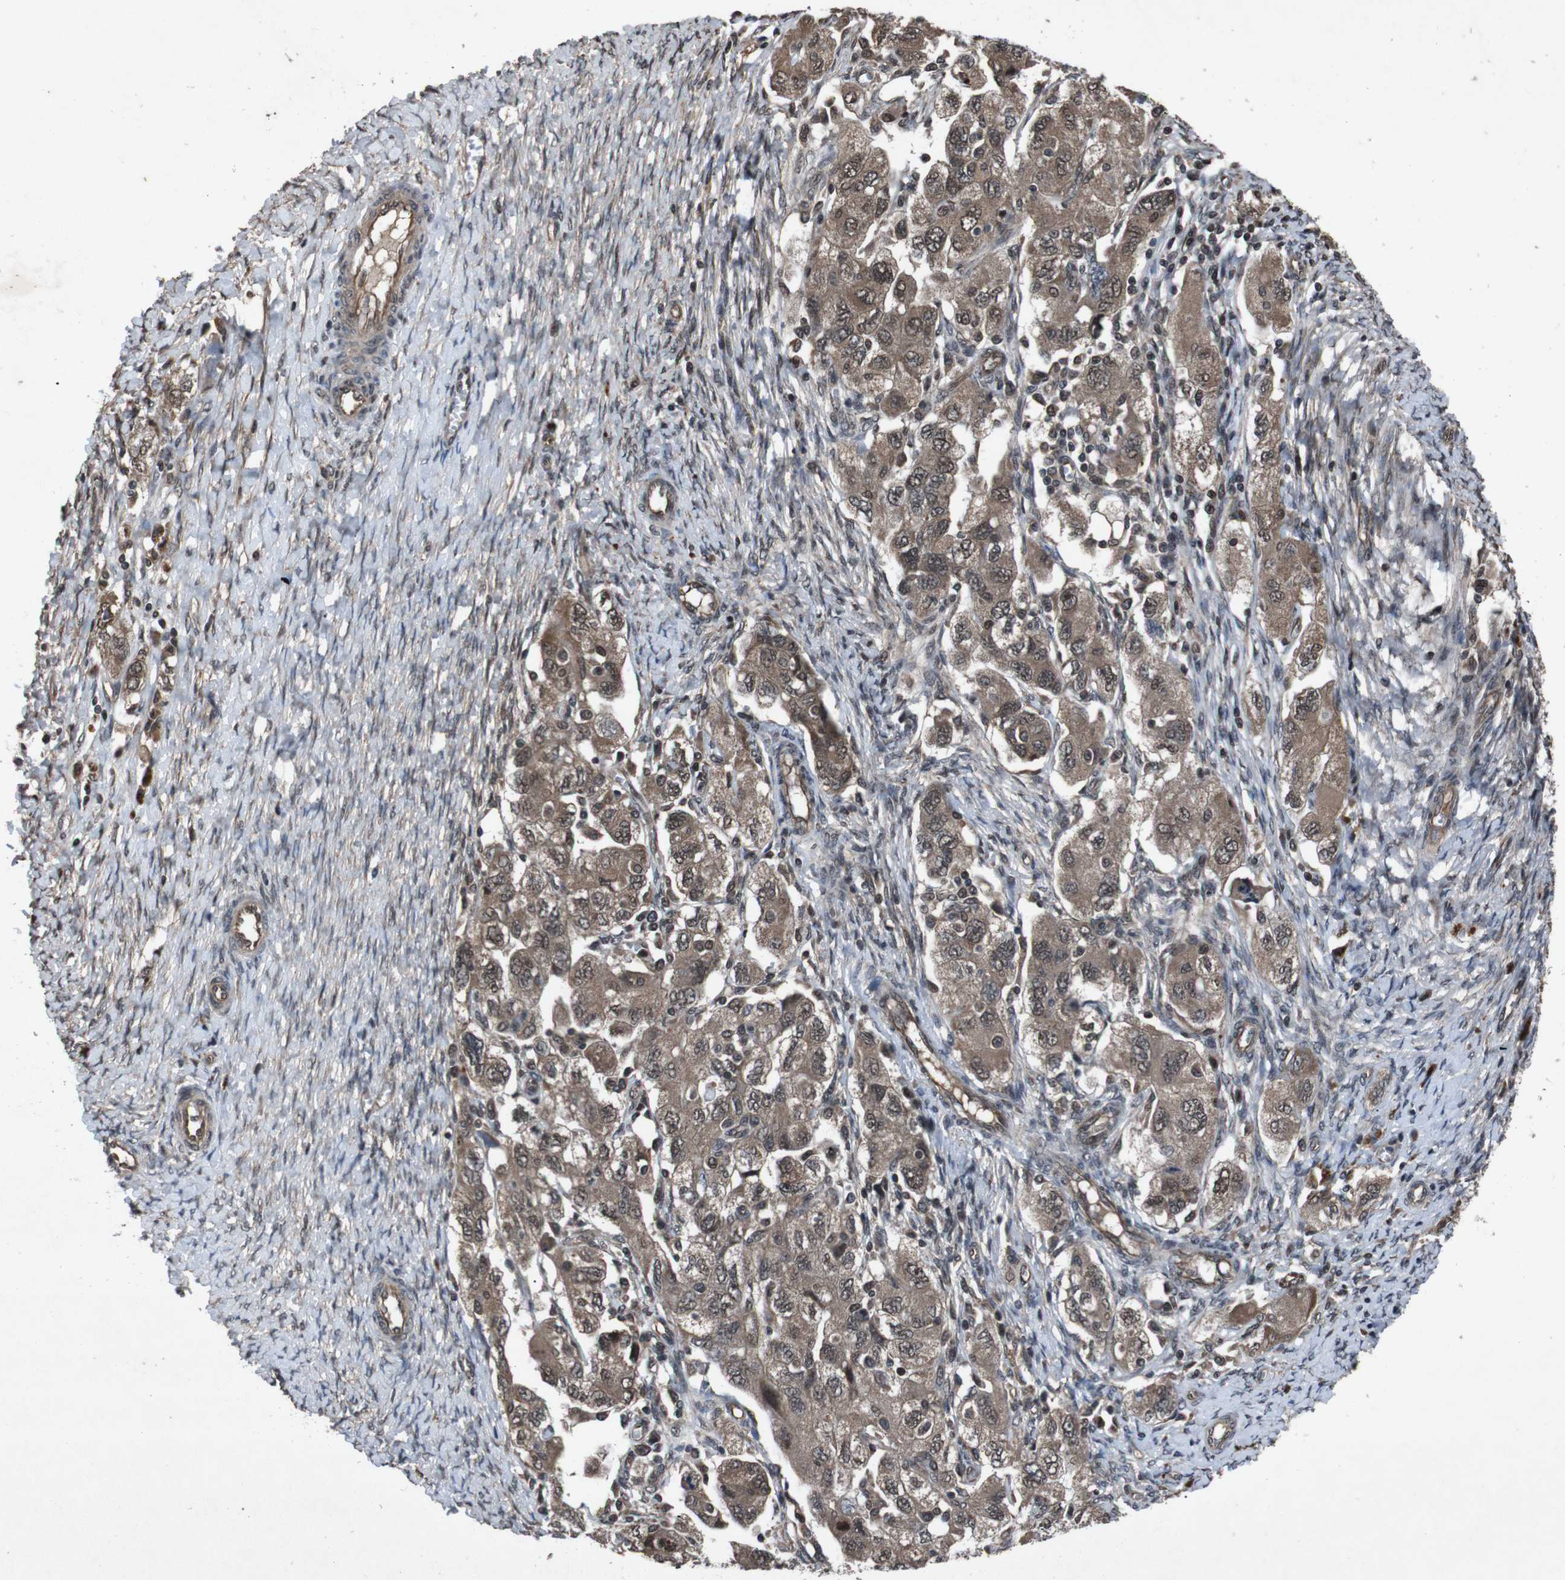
{"staining": {"intensity": "moderate", "quantity": ">75%", "location": "cytoplasmic/membranous,nuclear"}, "tissue": "ovarian cancer", "cell_type": "Tumor cells", "image_type": "cancer", "snomed": [{"axis": "morphology", "description": "Carcinoma, NOS"}, {"axis": "morphology", "description": "Cystadenocarcinoma, serous, NOS"}, {"axis": "topography", "description": "Ovary"}], "caption": "Ovarian cancer (carcinoma) tissue displays moderate cytoplasmic/membranous and nuclear expression in about >75% of tumor cells", "gene": "SOCS1", "patient": {"sex": "female", "age": 69}}